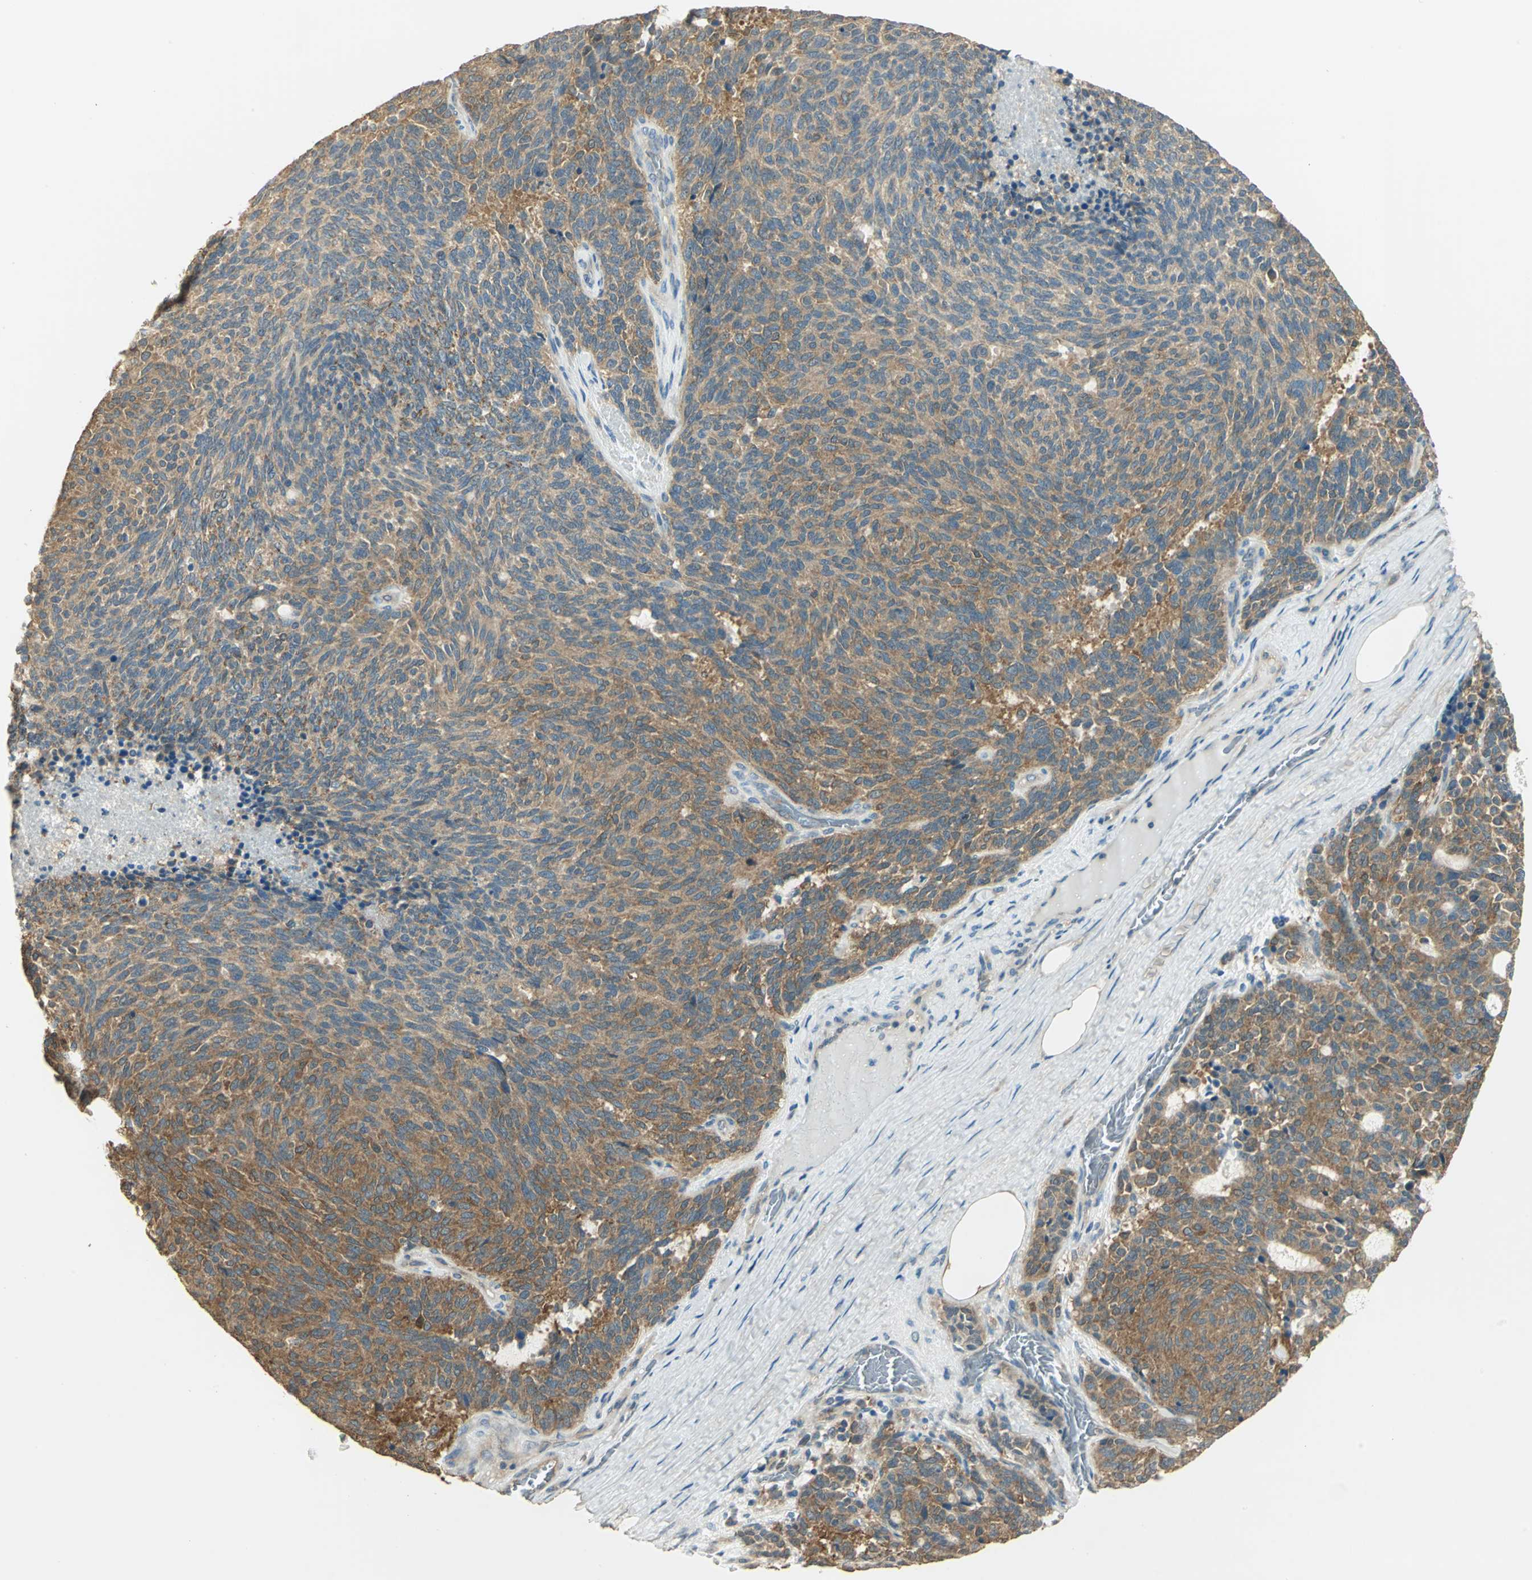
{"staining": {"intensity": "strong", "quantity": ">75%", "location": "cytoplasmic/membranous"}, "tissue": "carcinoid", "cell_type": "Tumor cells", "image_type": "cancer", "snomed": [{"axis": "morphology", "description": "Carcinoid, malignant, NOS"}, {"axis": "topography", "description": "Pancreas"}], "caption": "Carcinoid stained with a brown dye exhibits strong cytoplasmic/membranous positive positivity in approximately >75% of tumor cells.", "gene": "SHC2", "patient": {"sex": "female", "age": 54}}